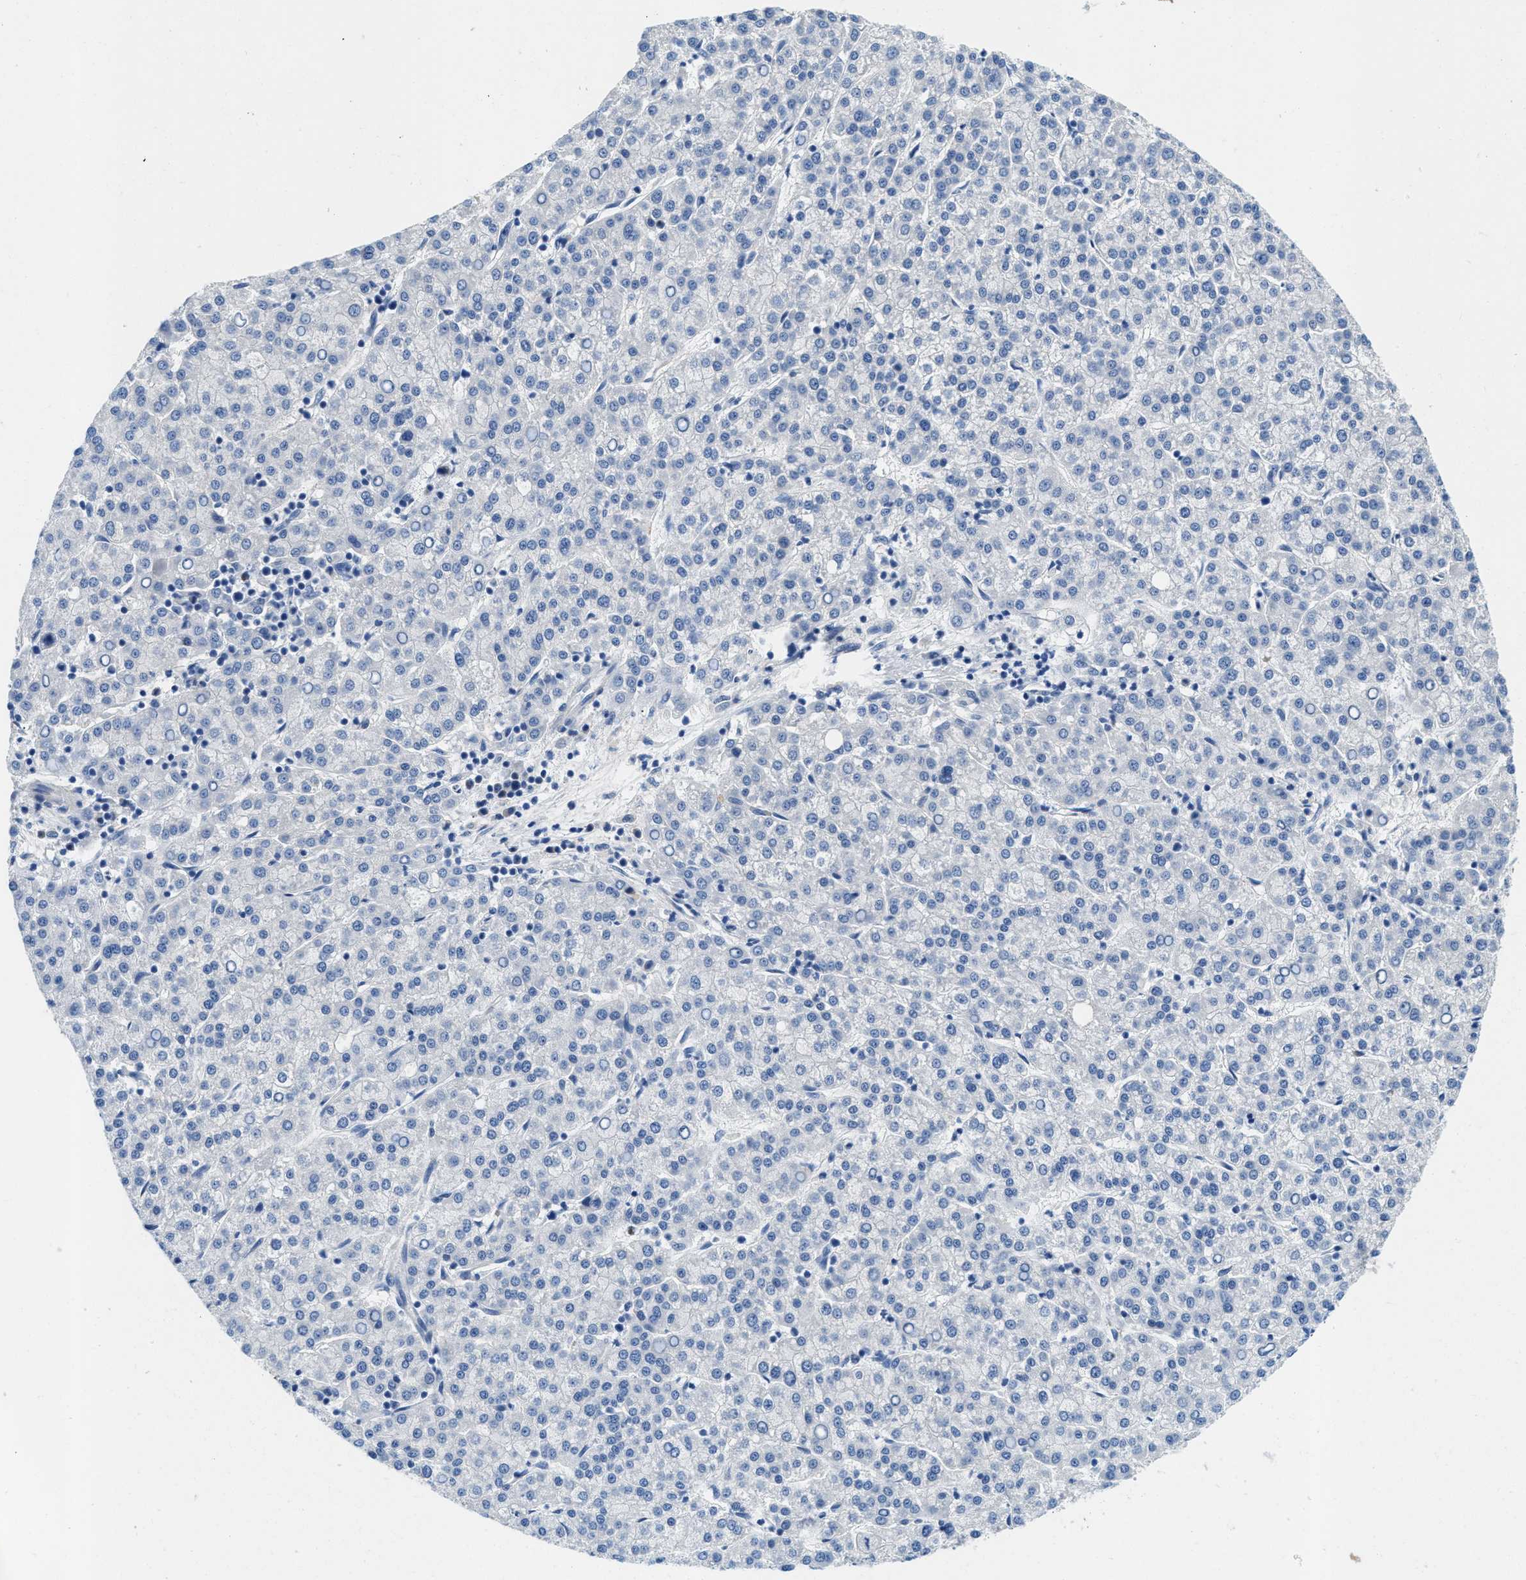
{"staining": {"intensity": "negative", "quantity": "none", "location": "none"}, "tissue": "liver cancer", "cell_type": "Tumor cells", "image_type": "cancer", "snomed": [{"axis": "morphology", "description": "Carcinoma, Hepatocellular, NOS"}, {"axis": "topography", "description": "Liver"}], "caption": "Tumor cells are negative for brown protein staining in liver hepatocellular carcinoma.", "gene": "TSPAN3", "patient": {"sex": "female", "age": 58}}